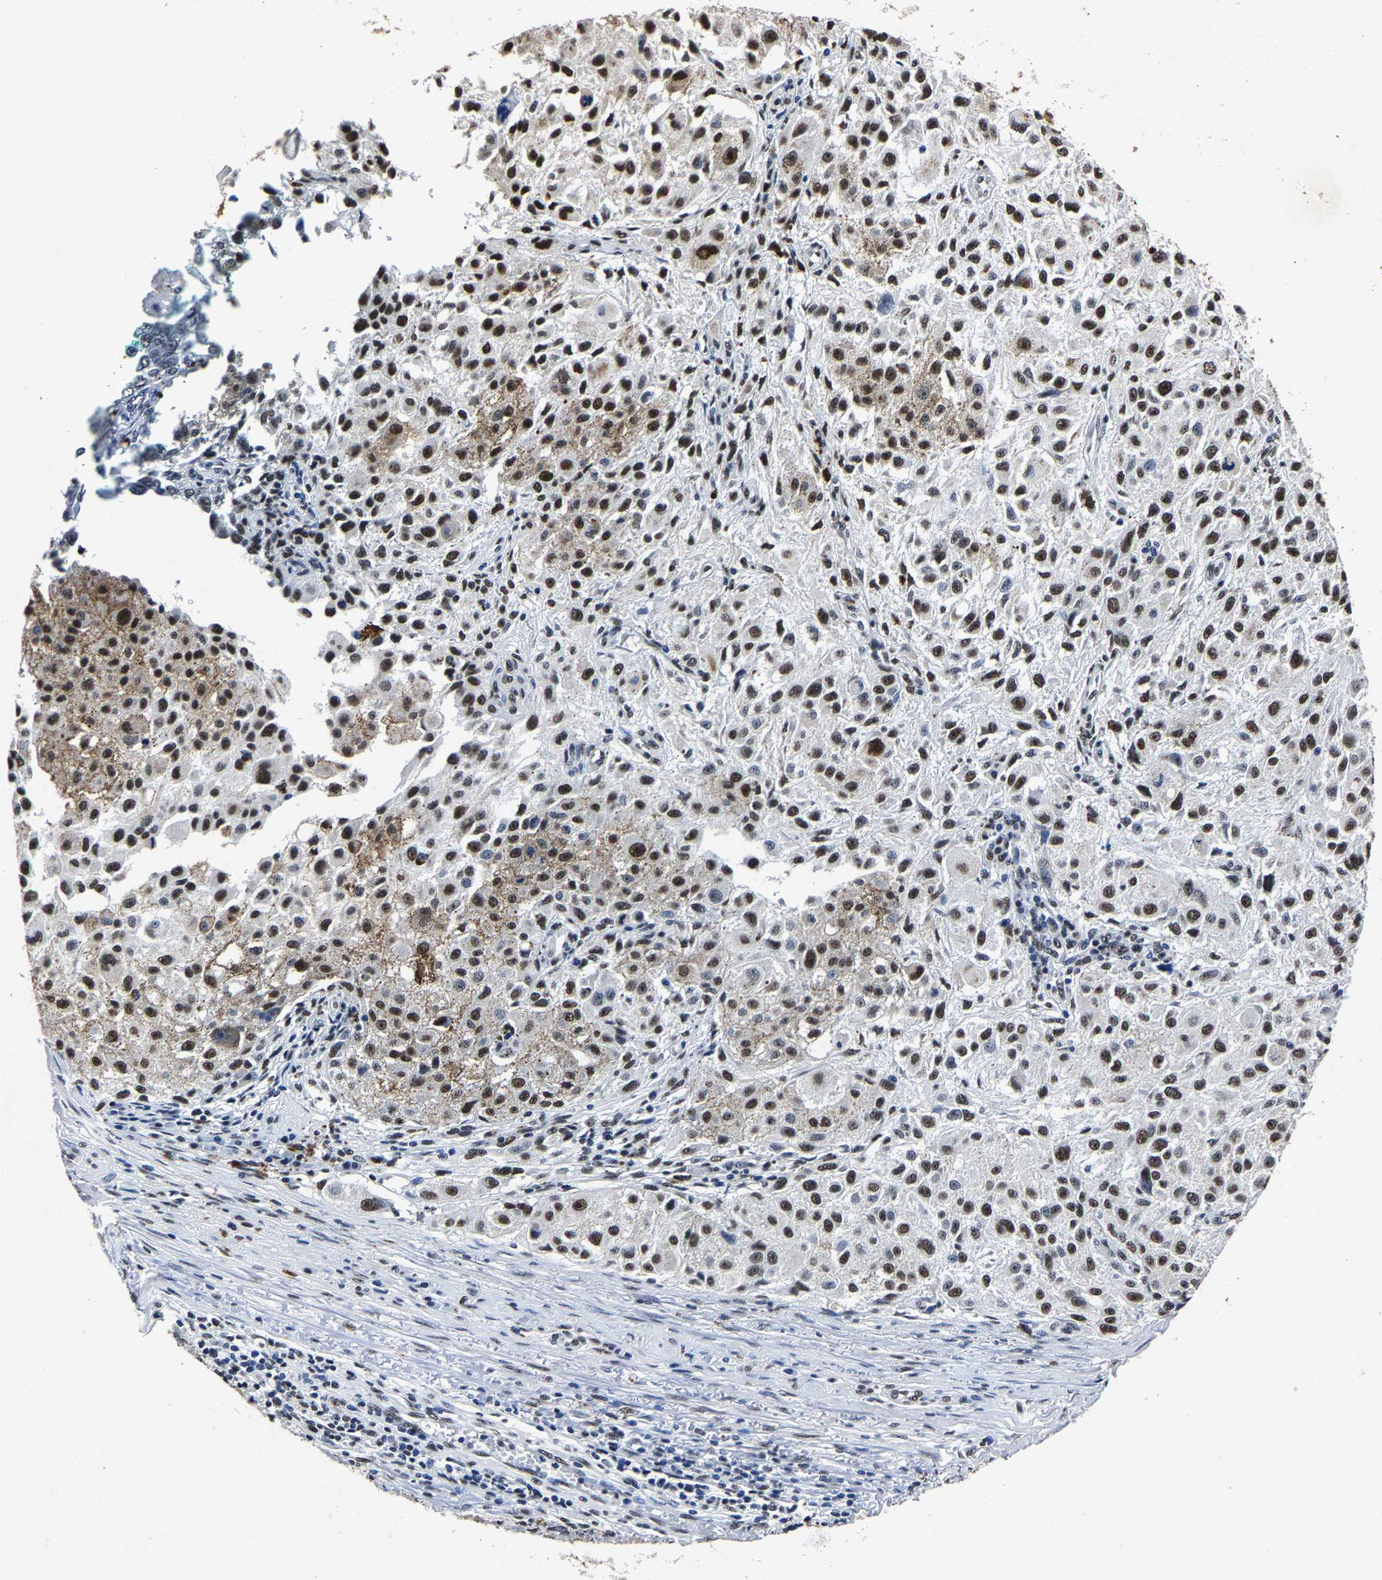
{"staining": {"intensity": "moderate", "quantity": ">75%", "location": "nuclear"}, "tissue": "melanoma", "cell_type": "Tumor cells", "image_type": "cancer", "snomed": [{"axis": "morphology", "description": "Necrosis, NOS"}, {"axis": "morphology", "description": "Malignant melanoma, NOS"}, {"axis": "topography", "description": "Skin"}], "caption": "Malignant melanoma stained with a brown dye demonstrates moderate nuclear positive staining in about >75% of tumor cells.", "gene": "RBM45", "patient": {"sex": "female", "age": 87}}